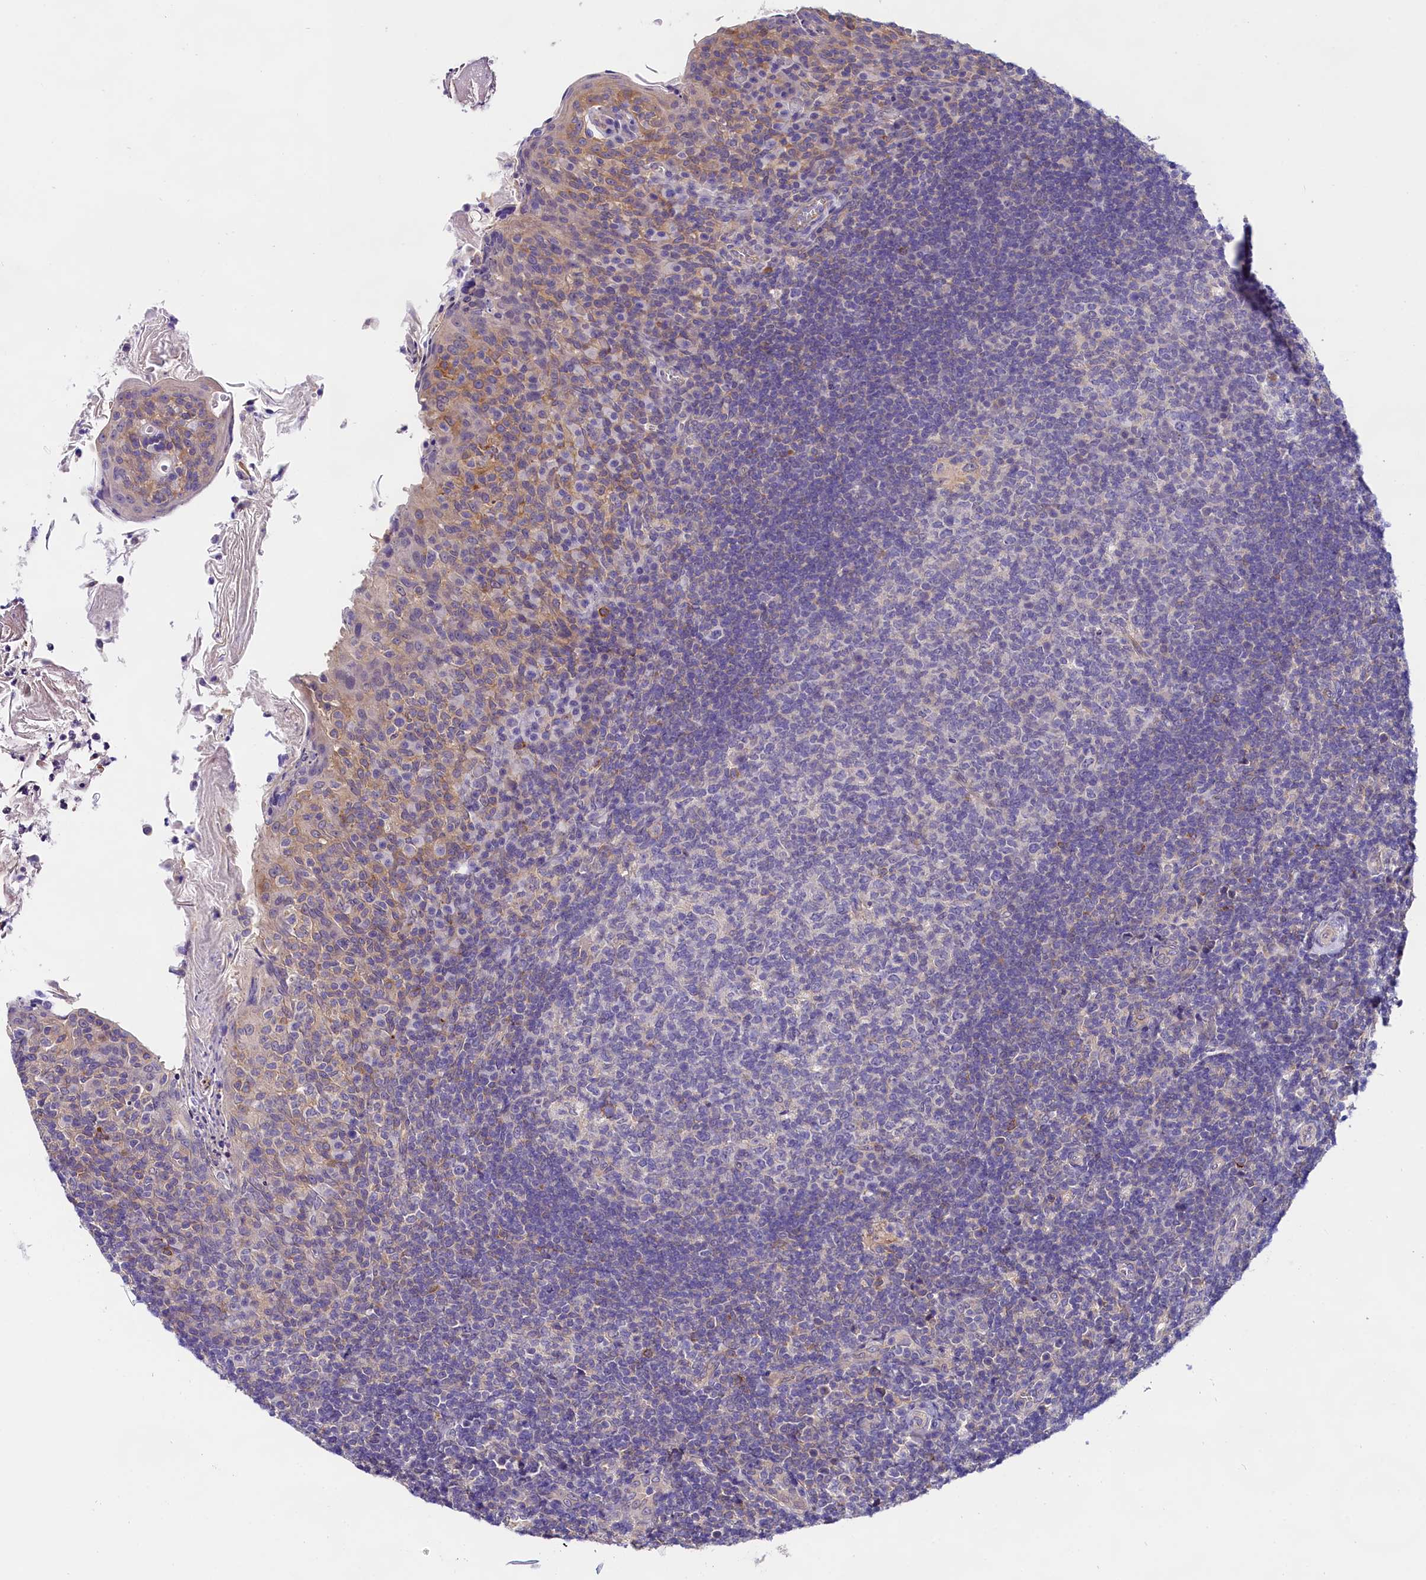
{"staining": {"intensity": "negative", "quantity": "none", "location": "none"}, "tissue": "tonsil", "cell_type": "Germinal center cells", "image_type": "normal", "snomed": [{"axis": "morphology", "description": "Normal tissue, NOS"}, {"axis": "topography", "description": "Tonsil"}], "caption": "Immunohistochemistry (IHC) histopathology image of normal human tonsil stained for a protein (brown), which exhibits no staining in germinal center cells.", "gene": "OAS3", "patient": {"sex": "female", "age": 10}}